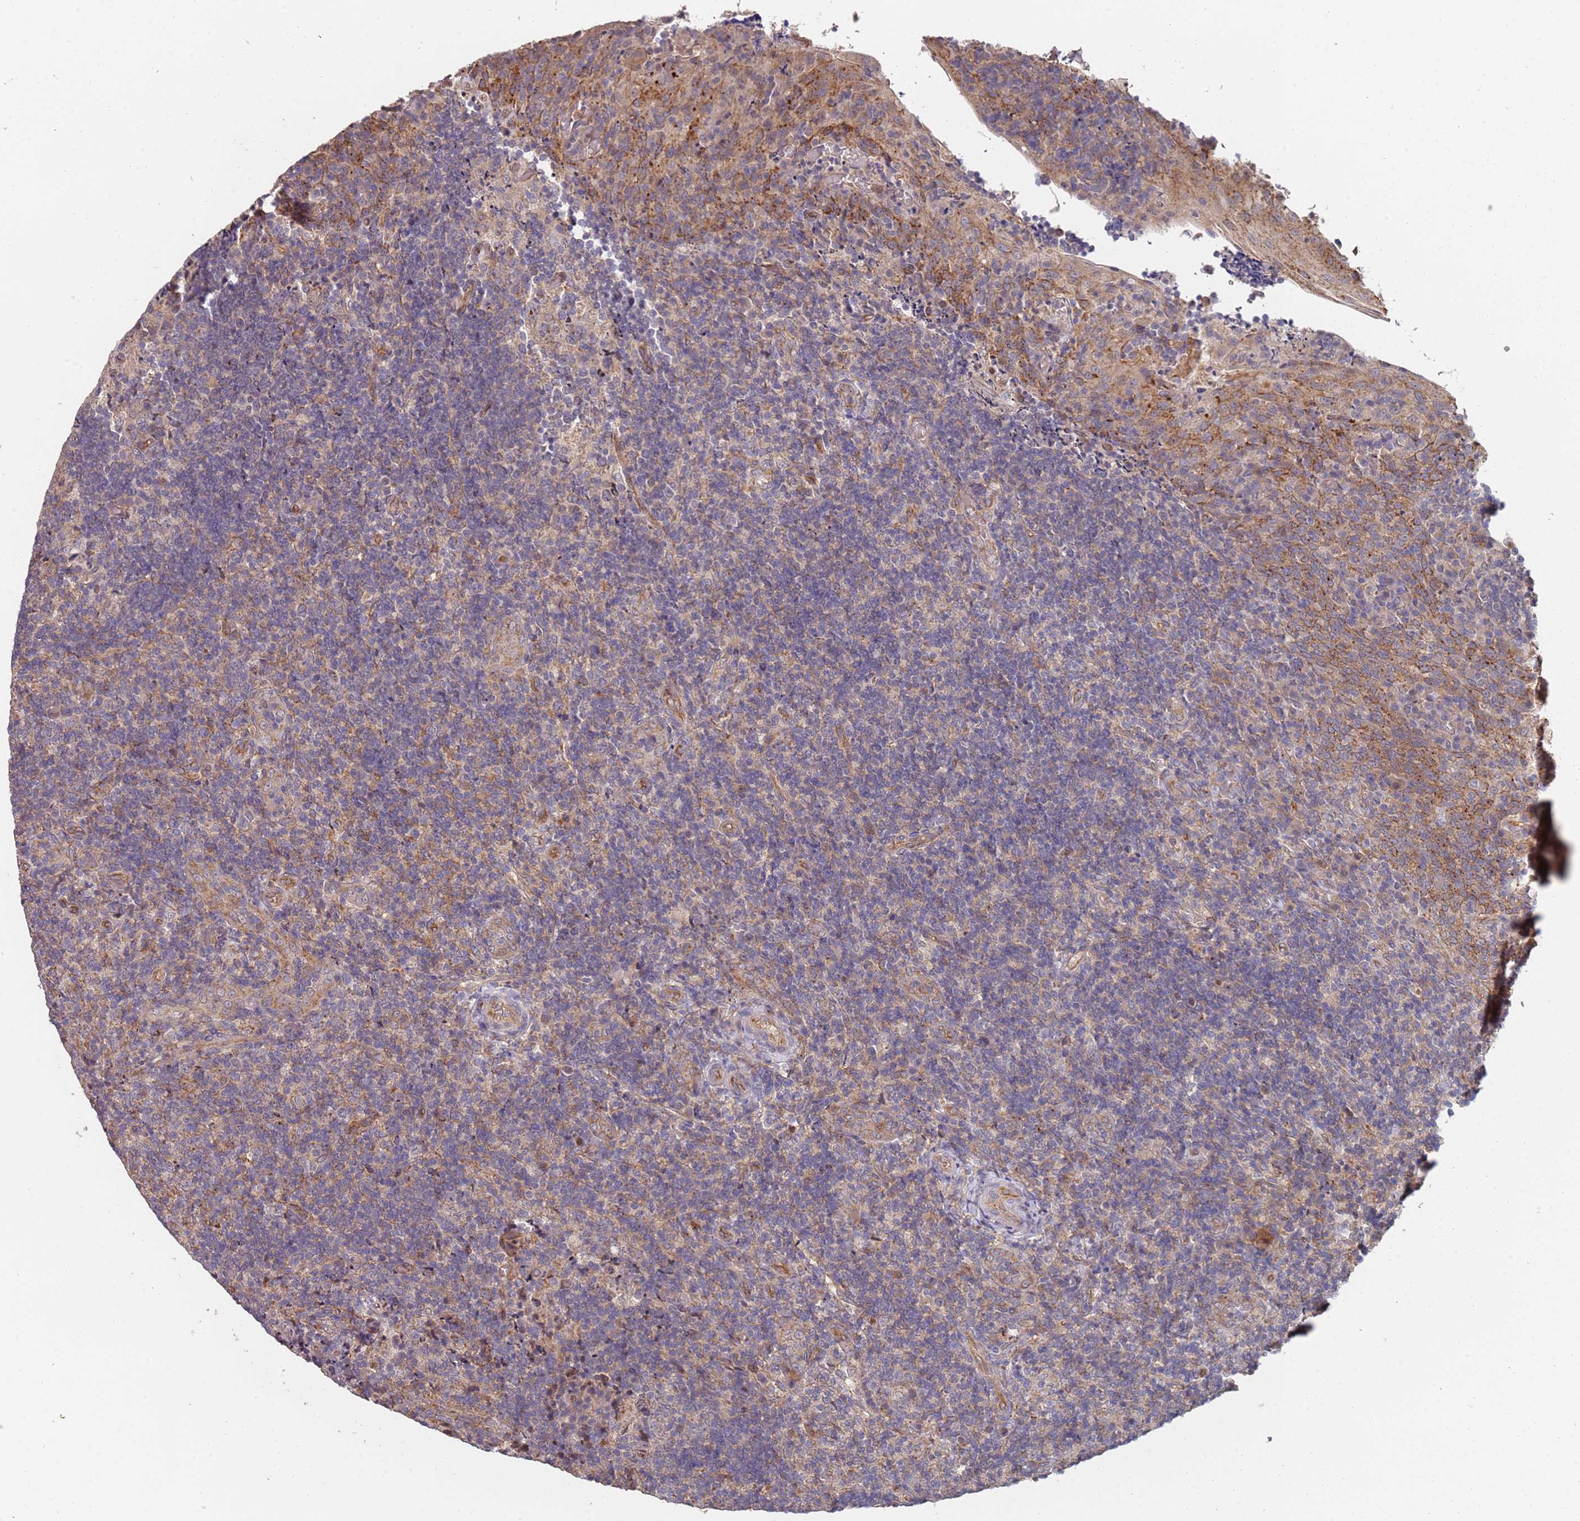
{"staining": {"intensity": "weak", "quantity": "<25%", "location": "cytoplasmic/membranous"}, "tissue": "tonsil", "cell_type": "Germinal center cells", "image_type": "normal", "snomed": [{"axis": "morphology", "description": "Normal tissue, NOS"}, {"axis": "topography", "description": "Tonsil"}], "caption": "This photomicrograph is of benign tonsil stained with immunohistochemistry to label a protein in brown with the nuclei are counter-stained blue. There is no expression in germinal center cells.", "gene": "ABCB6", "patient": {"sex": "male", "age": 17}}